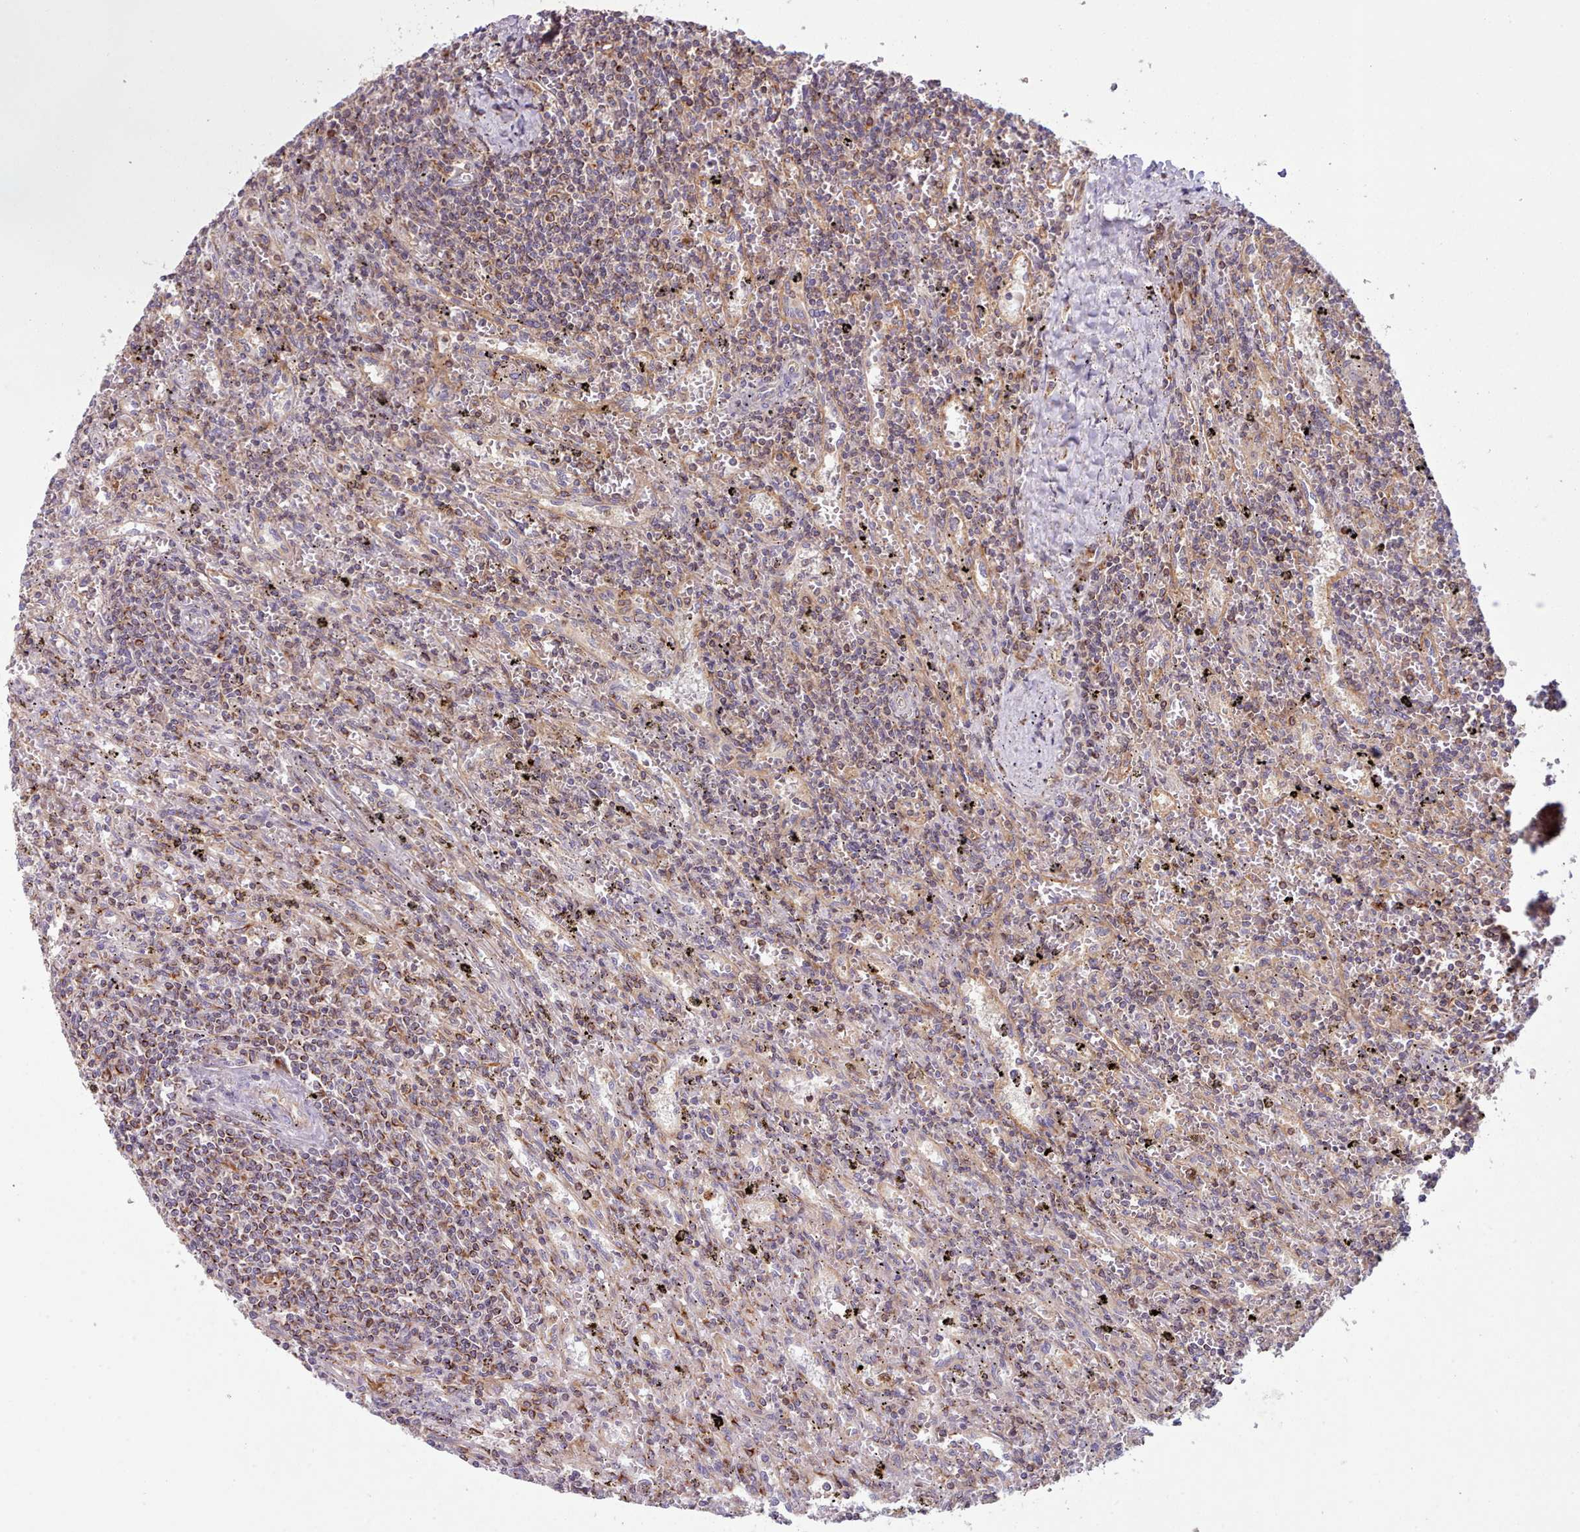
{"staining": {"intensity": "weak", "quantity": "25%-75%", "location": "cytoplasmic/membranous"}, "tissue": "lymphoma", "cell_type": "Tumor cells", "image_type": "cancer", "snomed": [{"axis": "morphology", "description": "Malignant lymphoma, non-Hodgkin's type, Low grade"}, {"axis": "topography", "description": "Spleen"}], "caption": "Protein analysis of lymphoma tissue shows weak cytoplasmic/membranous staining in about 25%-75% of tumor cells. (Stains: DAB in brown, nuclei in blue, Microscopy: brightfield microscopy at high magnification).", "gene": "CRYBG1", "patient": {"sex": "male", "age": 76}}